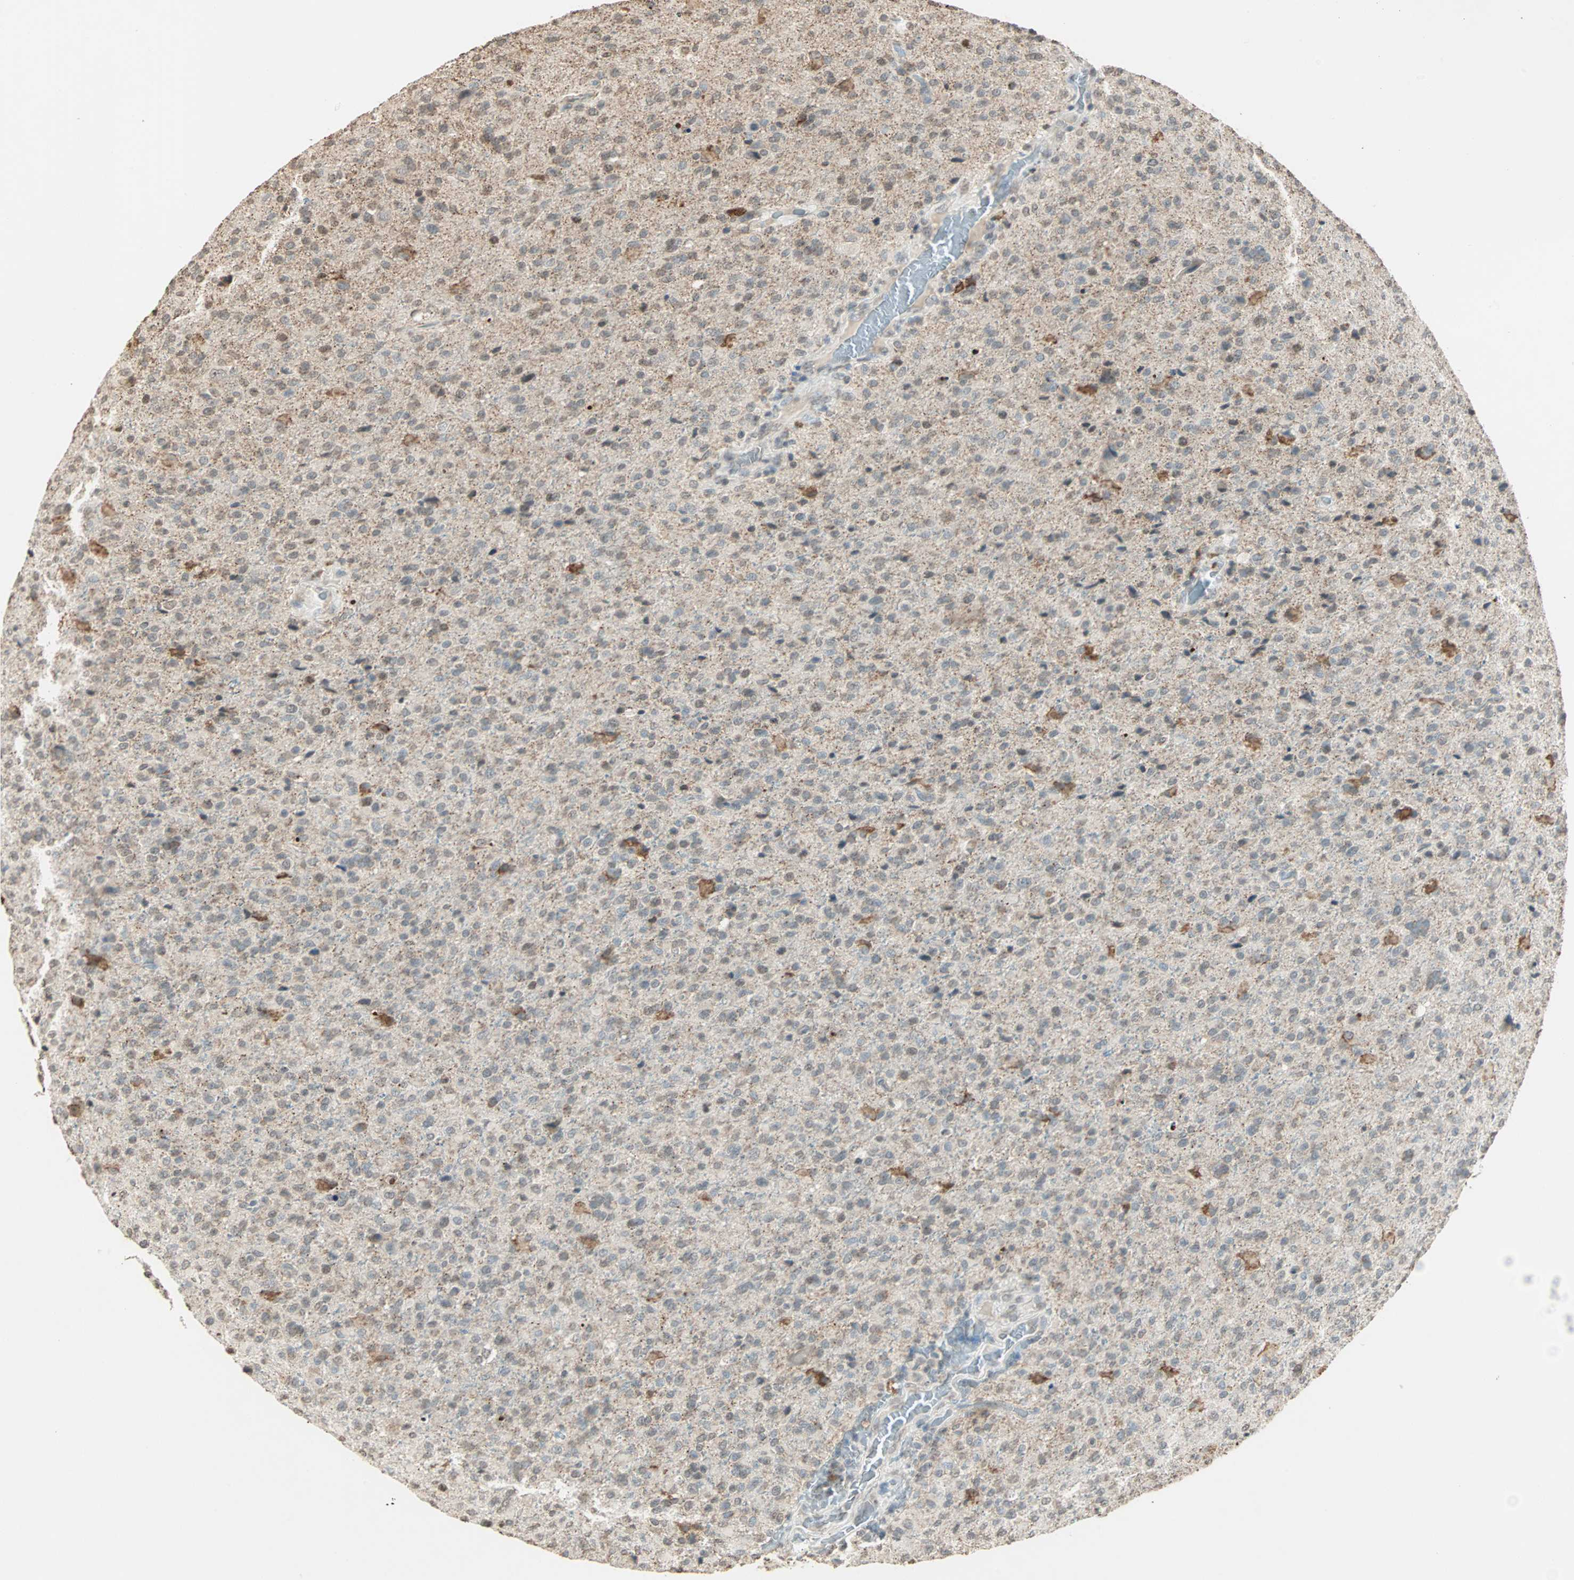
{"staining": {"intensity": "weak", "quantity": "25%-75%", "location": "cytoplasmic/membranous,nuclear"}, "tissue": "glioma", "cell_type": "Tumor cells", "image_type": "cancer", "snomed": [{"axis": "morphology", "description": "Glioma, malignant, High grade"}, {"axis": "topography", "description": "Brain"}], "caption": "Tumor cells exhibit weak cytoplasmic/membranous and nuclear staining in about 25%-75% of cells in malignant high-grade glioma.", "gene": "PRELID1", "patient": {"sex": "male", "age": 71}}